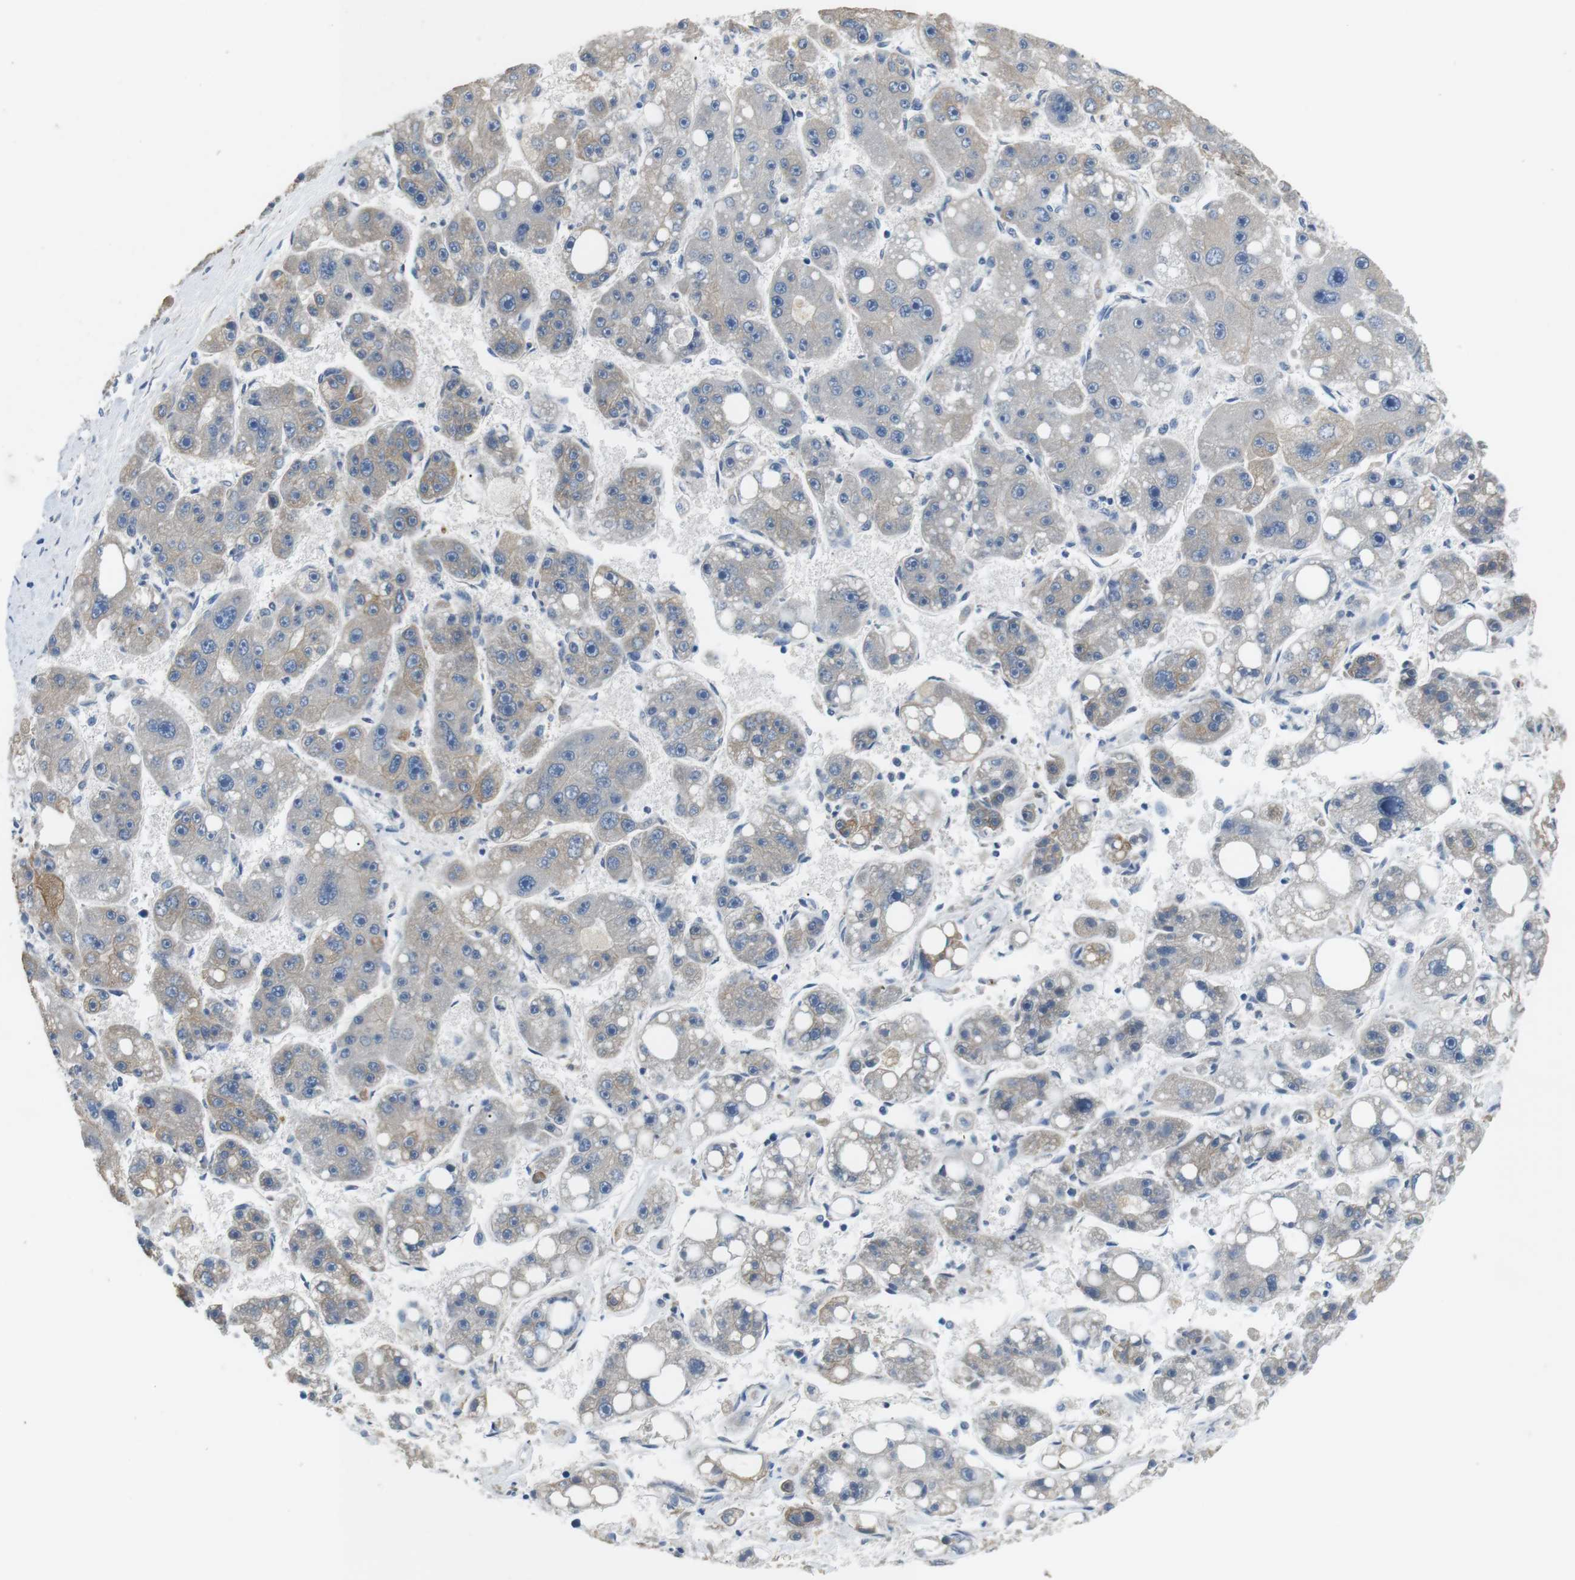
{"staining": {"intensity": "negative", "quantity": "none", "location": "none"}, "tissue": "liver cancer", "cell_type": "Tumor cells", "image_type": "cancer", "snomed": [{"axis": "morphology", "description": "Carcinoma, Hepatocellular, NOS"}, {"axis": "topography", "description": "Liver"}], "caption": "Liver cancer was stained to show a protein in brown. There is no significant expression in tumor cells. Nuclei are stained in blue.", "gene": "UNC5CL", "patient": {"sex": "female", "age": 61}}